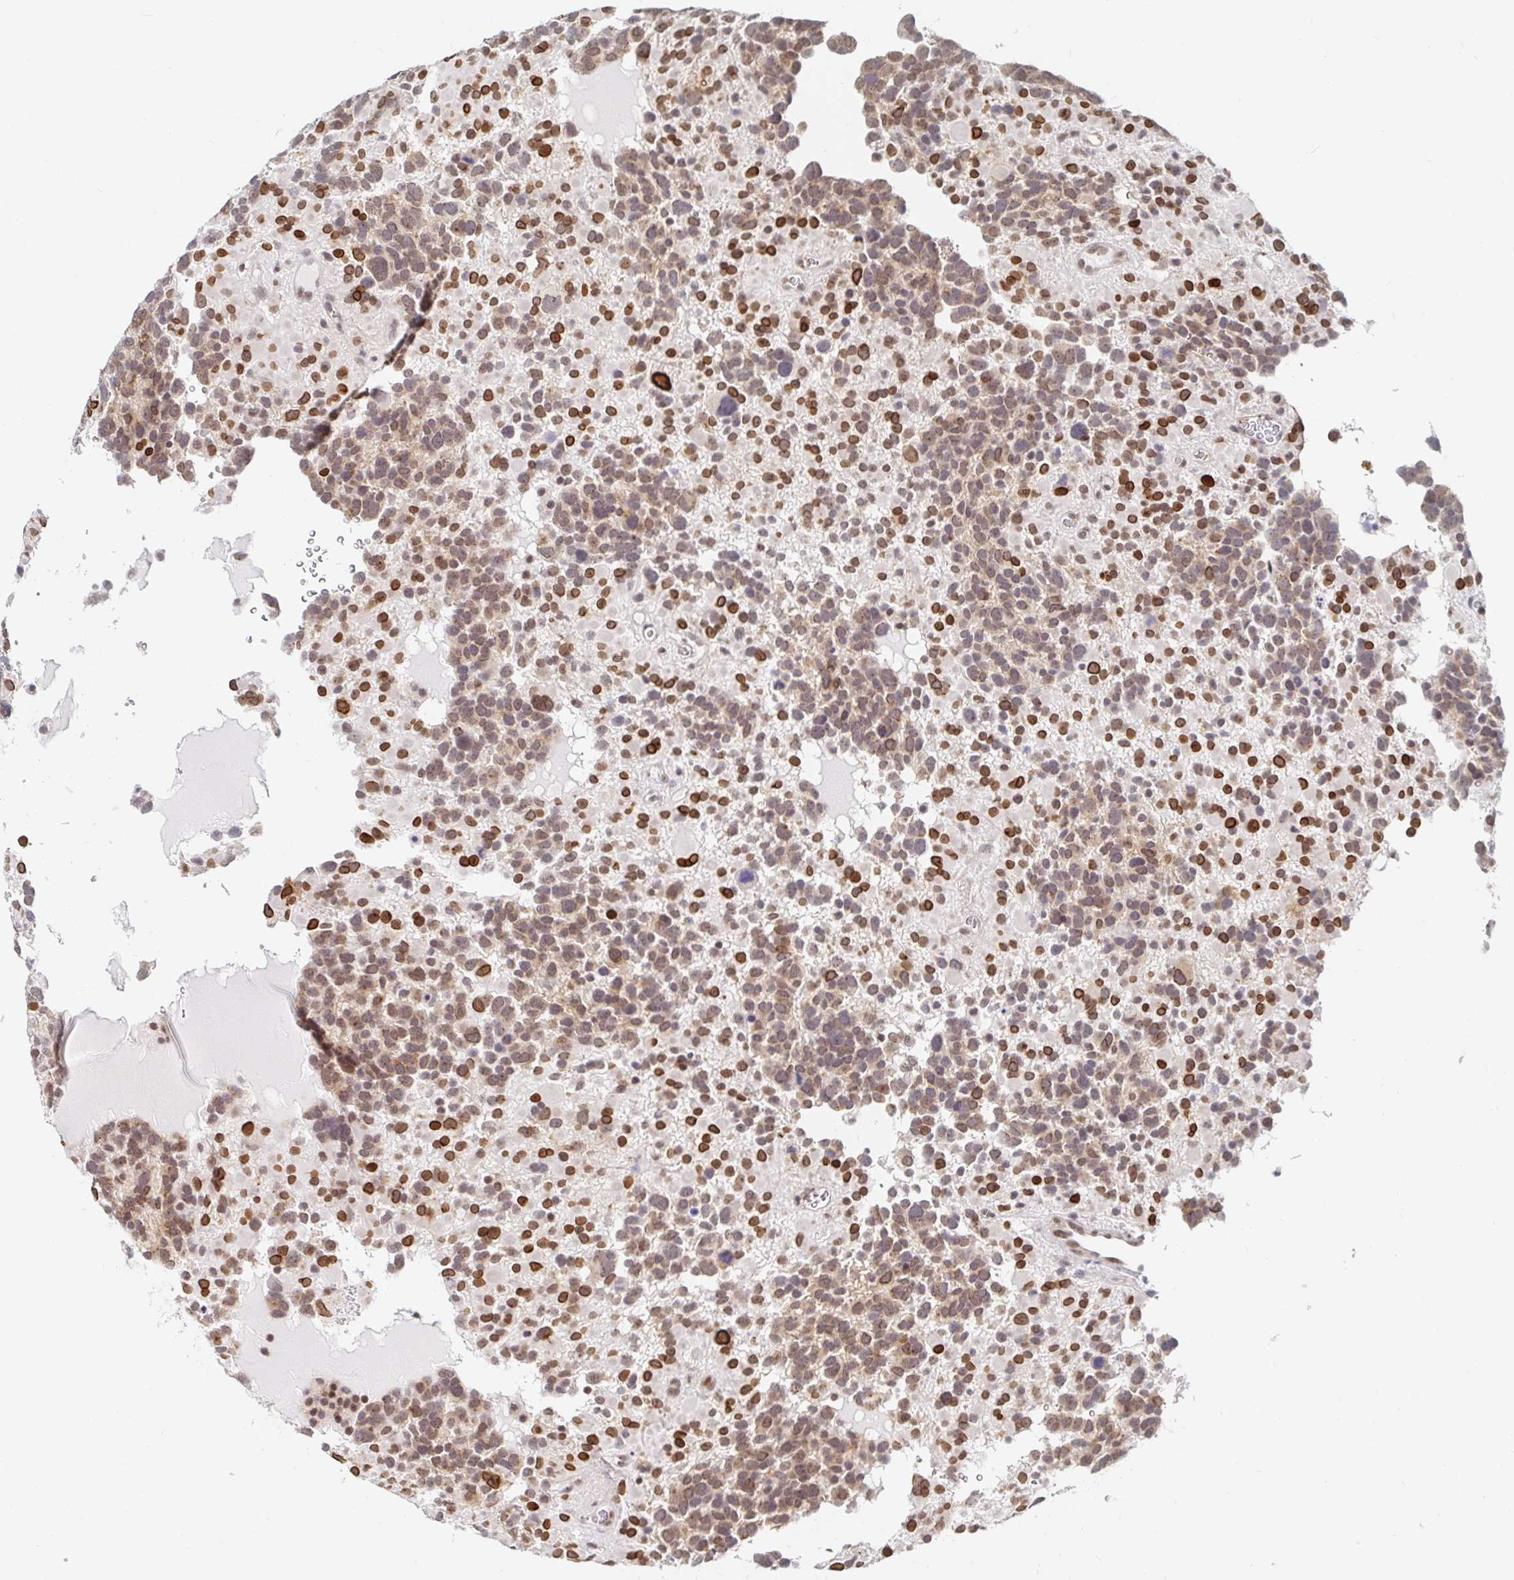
{"staining": {"intensity": "moderate", "quantity": ">75%", "location": "cytoplasmic/membranous,nuclear"}, "tissue": "glioma", "cell_type": "Tumor cells", "image_type": "cancer", "snomed": [{"axis": "morphology", "description": "Glioma, malignant, High grade"}, {"axis": "topography", "description": "Brain"}], "caption": "Glioma was stained to show a protein in brown. There is medium levels of moderate cytoplasmic/membranous and nuclear positivity in approximately >75% of tumor cells. (brown staining indicates protein expression, while blue staining denotes nuclei).", "gene": "CHD2", "patient": {"sex": "female", "age": 40}}